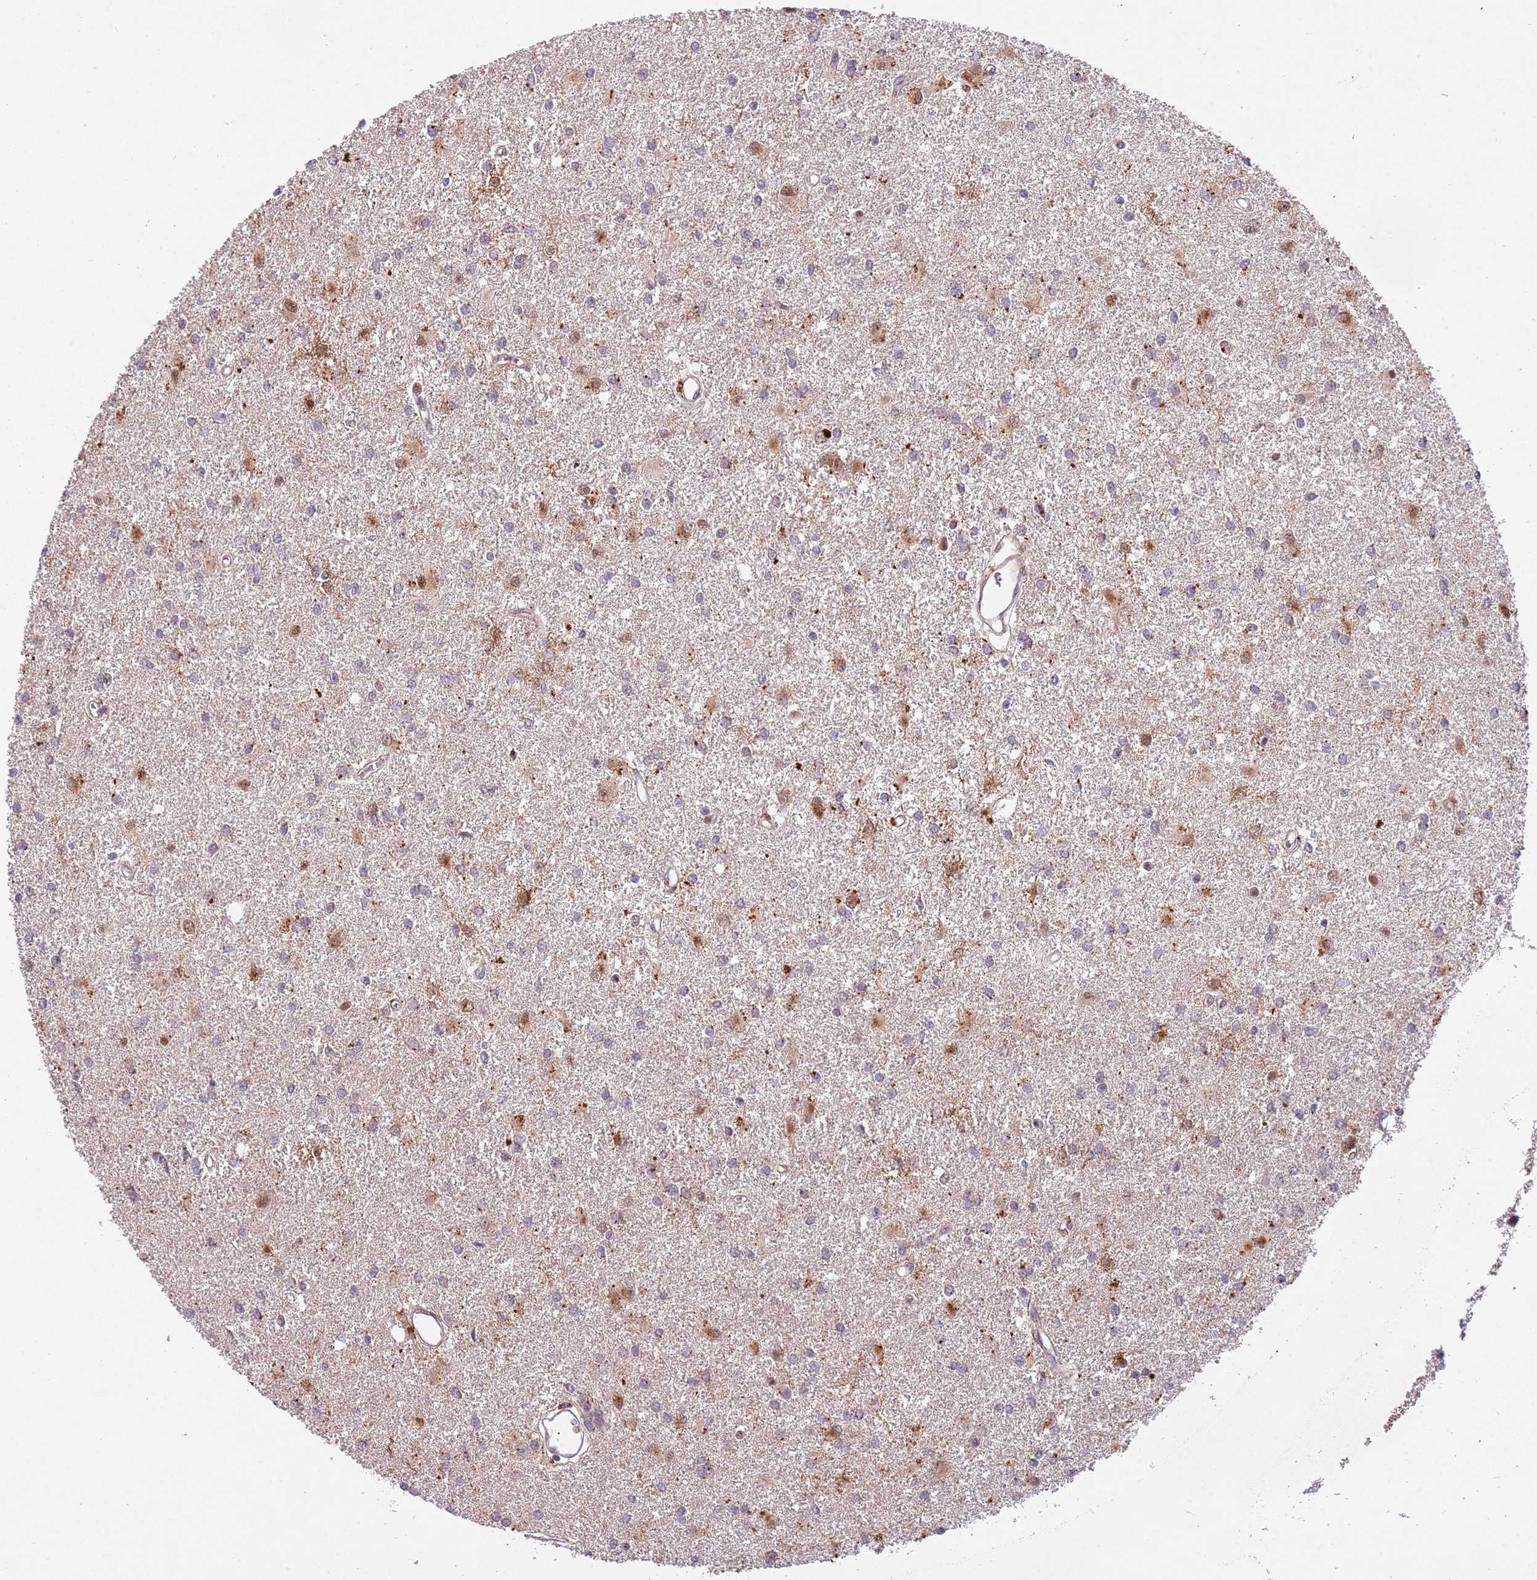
{"staining": {"intensity": "moderate", "quantity": "<25%", "location": "cytoplasmic/membranous,nuclear"}, "tissue": "glioma", "cell_type": "Tumor cells", "image_type": "cancer", "snomed": [{"axis": "morphology", "description": "Glioma, malignant, High grade"}, {"axis": "topography", "description": "Brain"}], "caption": "Immunohistochemistry photomicrograph of neoplastic tissue: human glioma stained using immunohistochemistry (IHC) reveals low levels of moderate protein expression localized specifically in the cytoplasmic/membranous and nuclear of tumor cells, appearing as a cytoplasmic/membranous and nuclear brown color.", "gene": "TRIM27", "patient": {"sex": "female", "age": 50}}